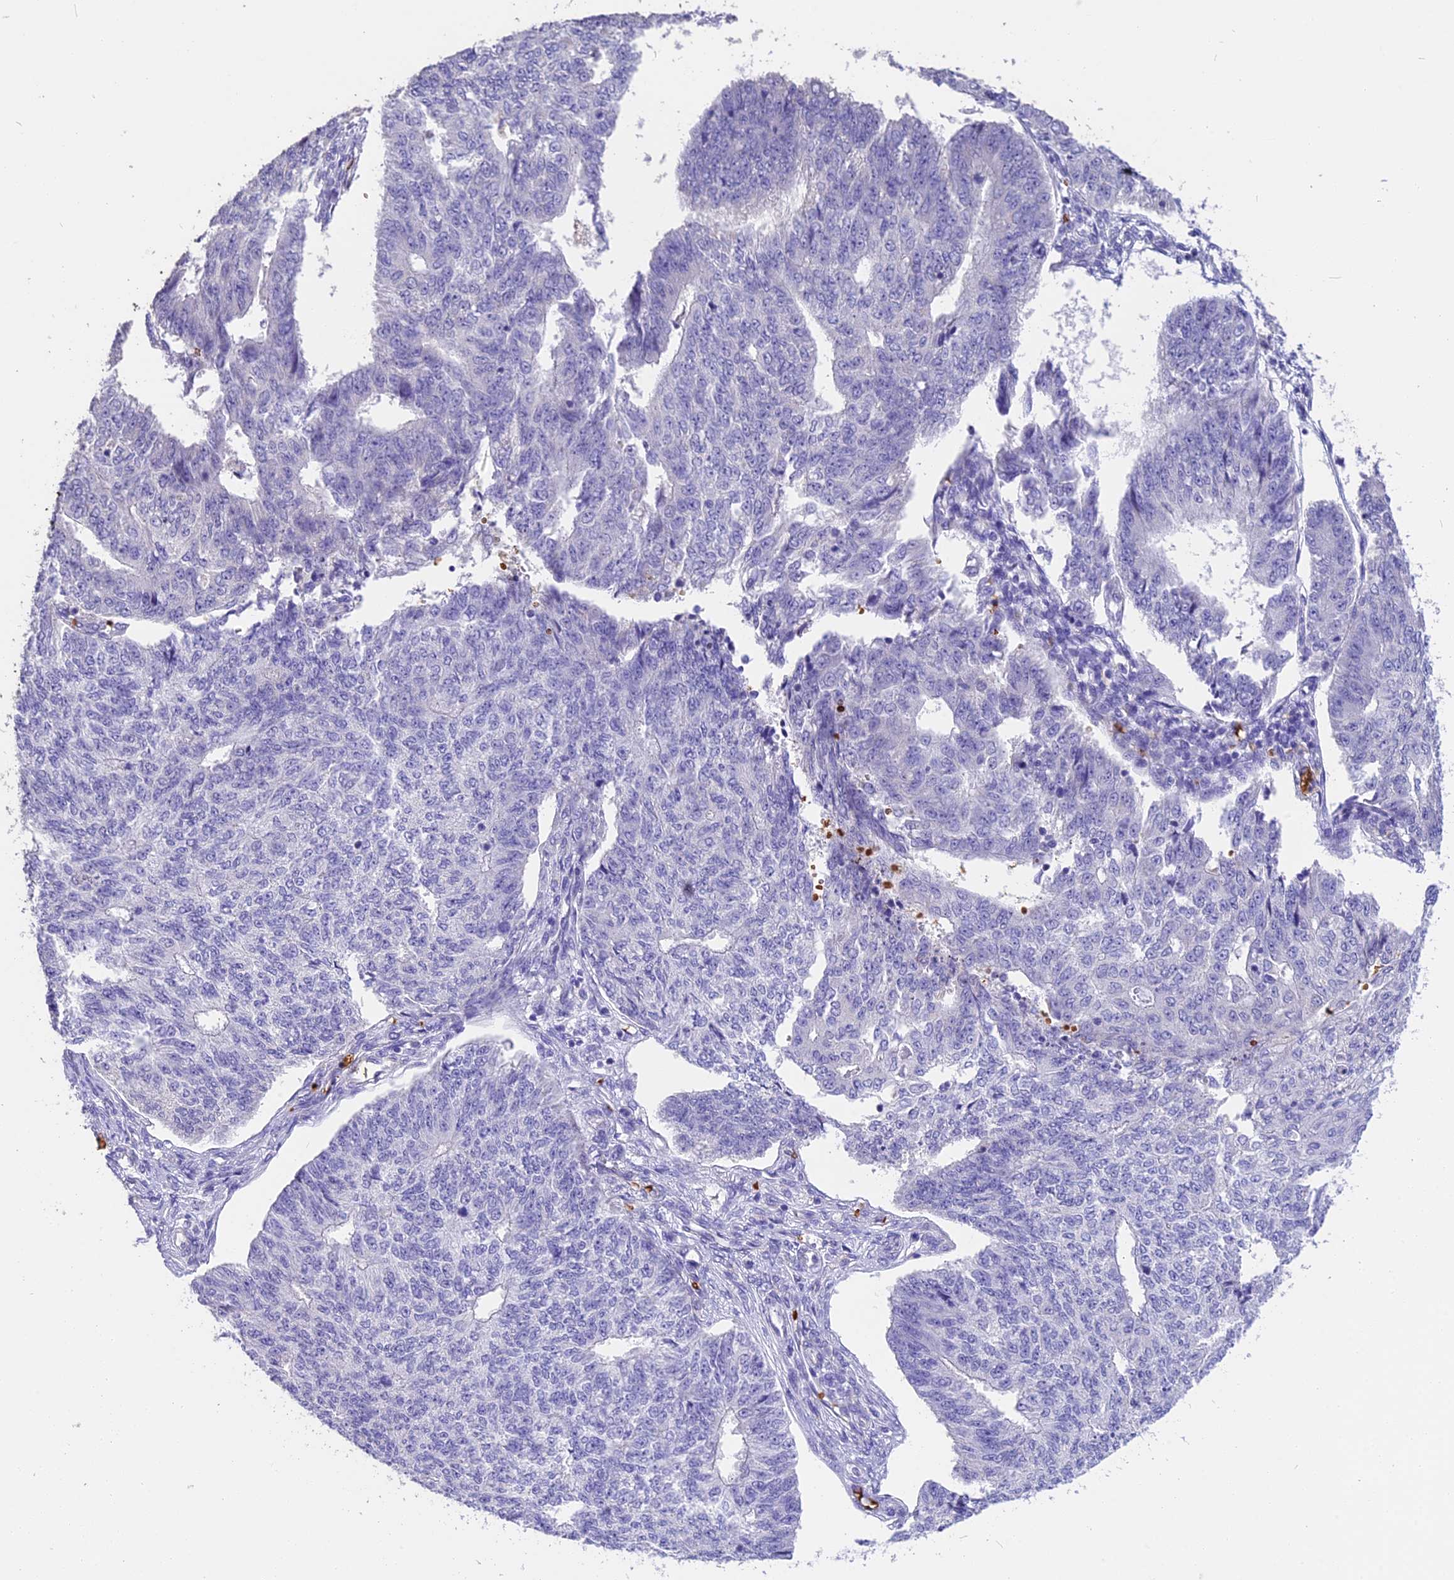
{"staining": {"intensity": "negative", "quantity": "none", "location": "none"}, "tissue": "endometrial cancer", "cell_type": "Tumor cells", "image_type": "cancer", "snomed": [{"axis": "morphology", "description": "Adenocarcinoma, NOS"}, {"axis": "topography", "description": "Endometrium"}], "caption": "Endometrial cancer was stained to show a protein in brown. There is no significant expression in tumor cells. (DAB (3,3'-diaminobenzidine) immunohistochemistry with hematoxylin counter stain).", "gene": "TNNC2", "patient": {"sex": "female", "age": 32}}